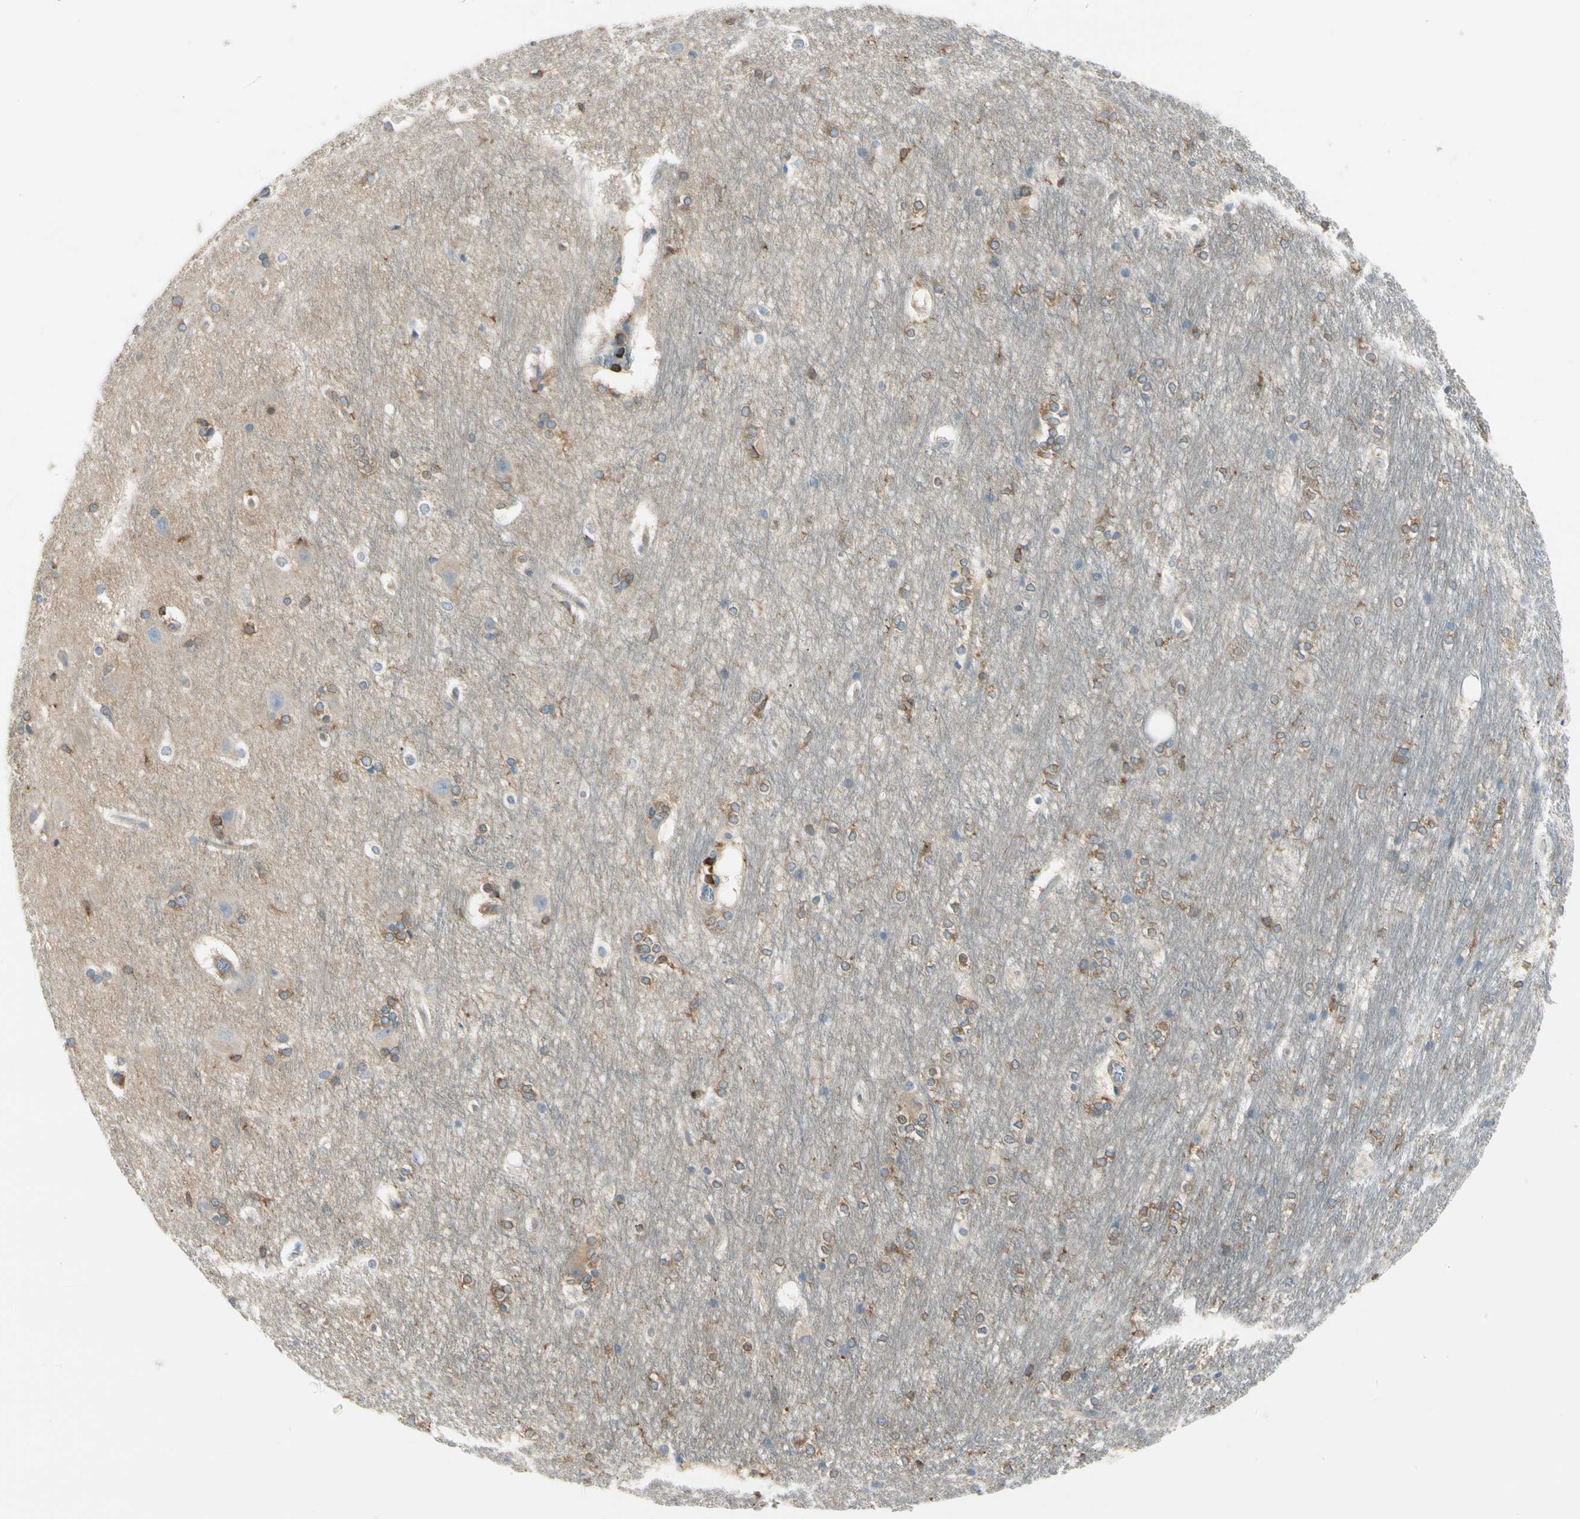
{"staining": {"intensity": "moderate", "quantity": "25%-75%", "location": "cytoplasmic/membranous"}, "tissue": "hippocampus", "cell_type": "Glial cells", "image_type": "normal", "snomed": [{"axis": "morphology", "description": "Normal tissue, NOS"}, {"axis": "topography", "description": "Hippocampus"}], "caption": "Immunohistochemistry image of benign human hippocampus stained for a protein (brown), which reveals medium levels of moderate cytoplasmic/membranous positivity in about 25%-75% of glial cells.", "gene": "CAPZA2", "patient": {"sex": "female", "age": 19}}